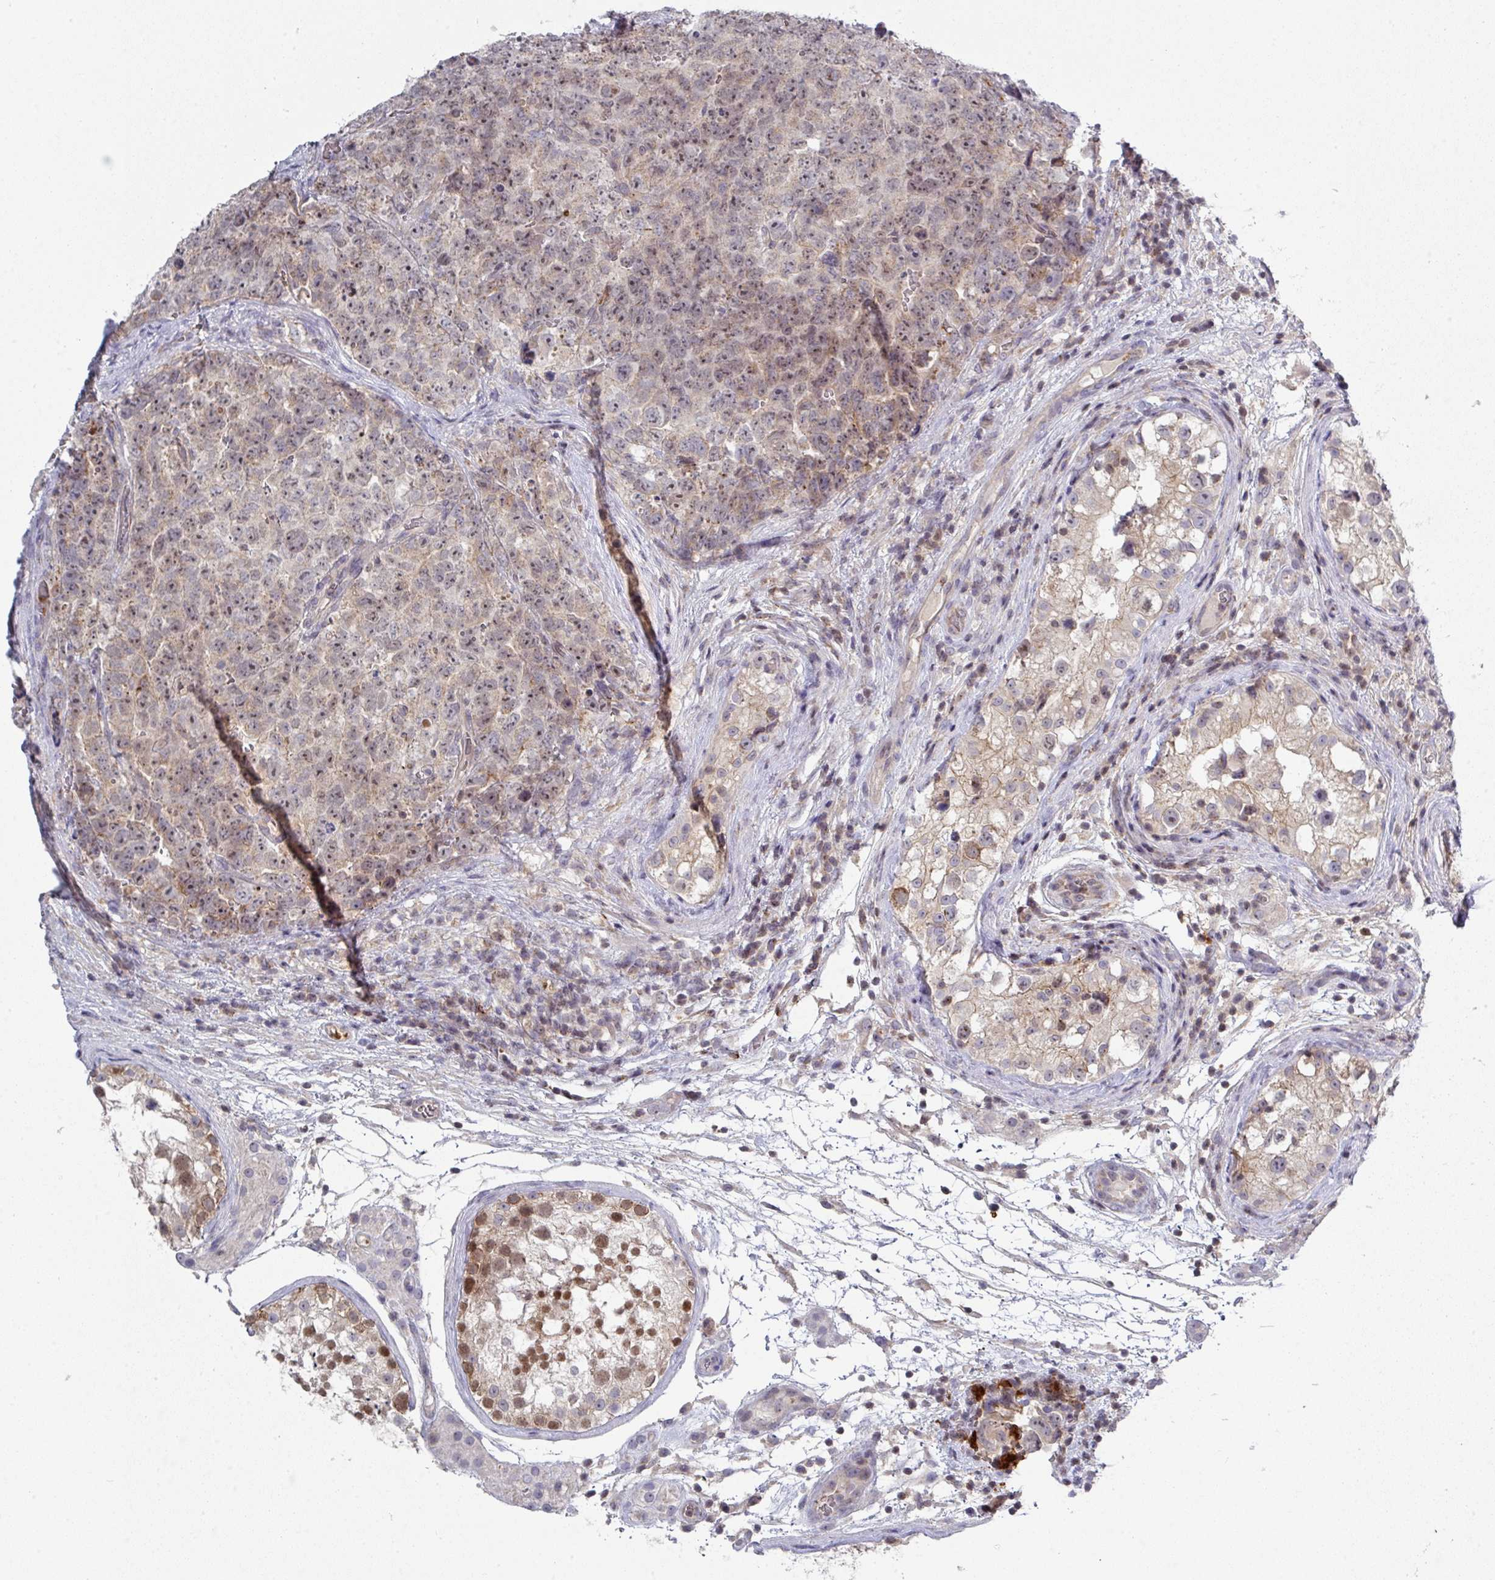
{"staining": {"intensity": "moderate", "quantity": "25%-75%", "location": "nuclear"}, "tissue": "testis cancer", "cell_type": "Tumor cells", "image_type": "cancer", "snomed": [{"axis": "morphology", "description": "Seminoma, NOS"}, {"axis": "morphology", "description": "Teratoma, malignant, NOS"}, {"axis": "topography", "description": "Testis"}], "caption": "A medium amount of moderate nuclear positivity is identified in approximately 25%-75% of tumor cells in testis cancer tissue.", "gene": "DCAF12L2", "patient": {"sex": "male", "age": 34}}